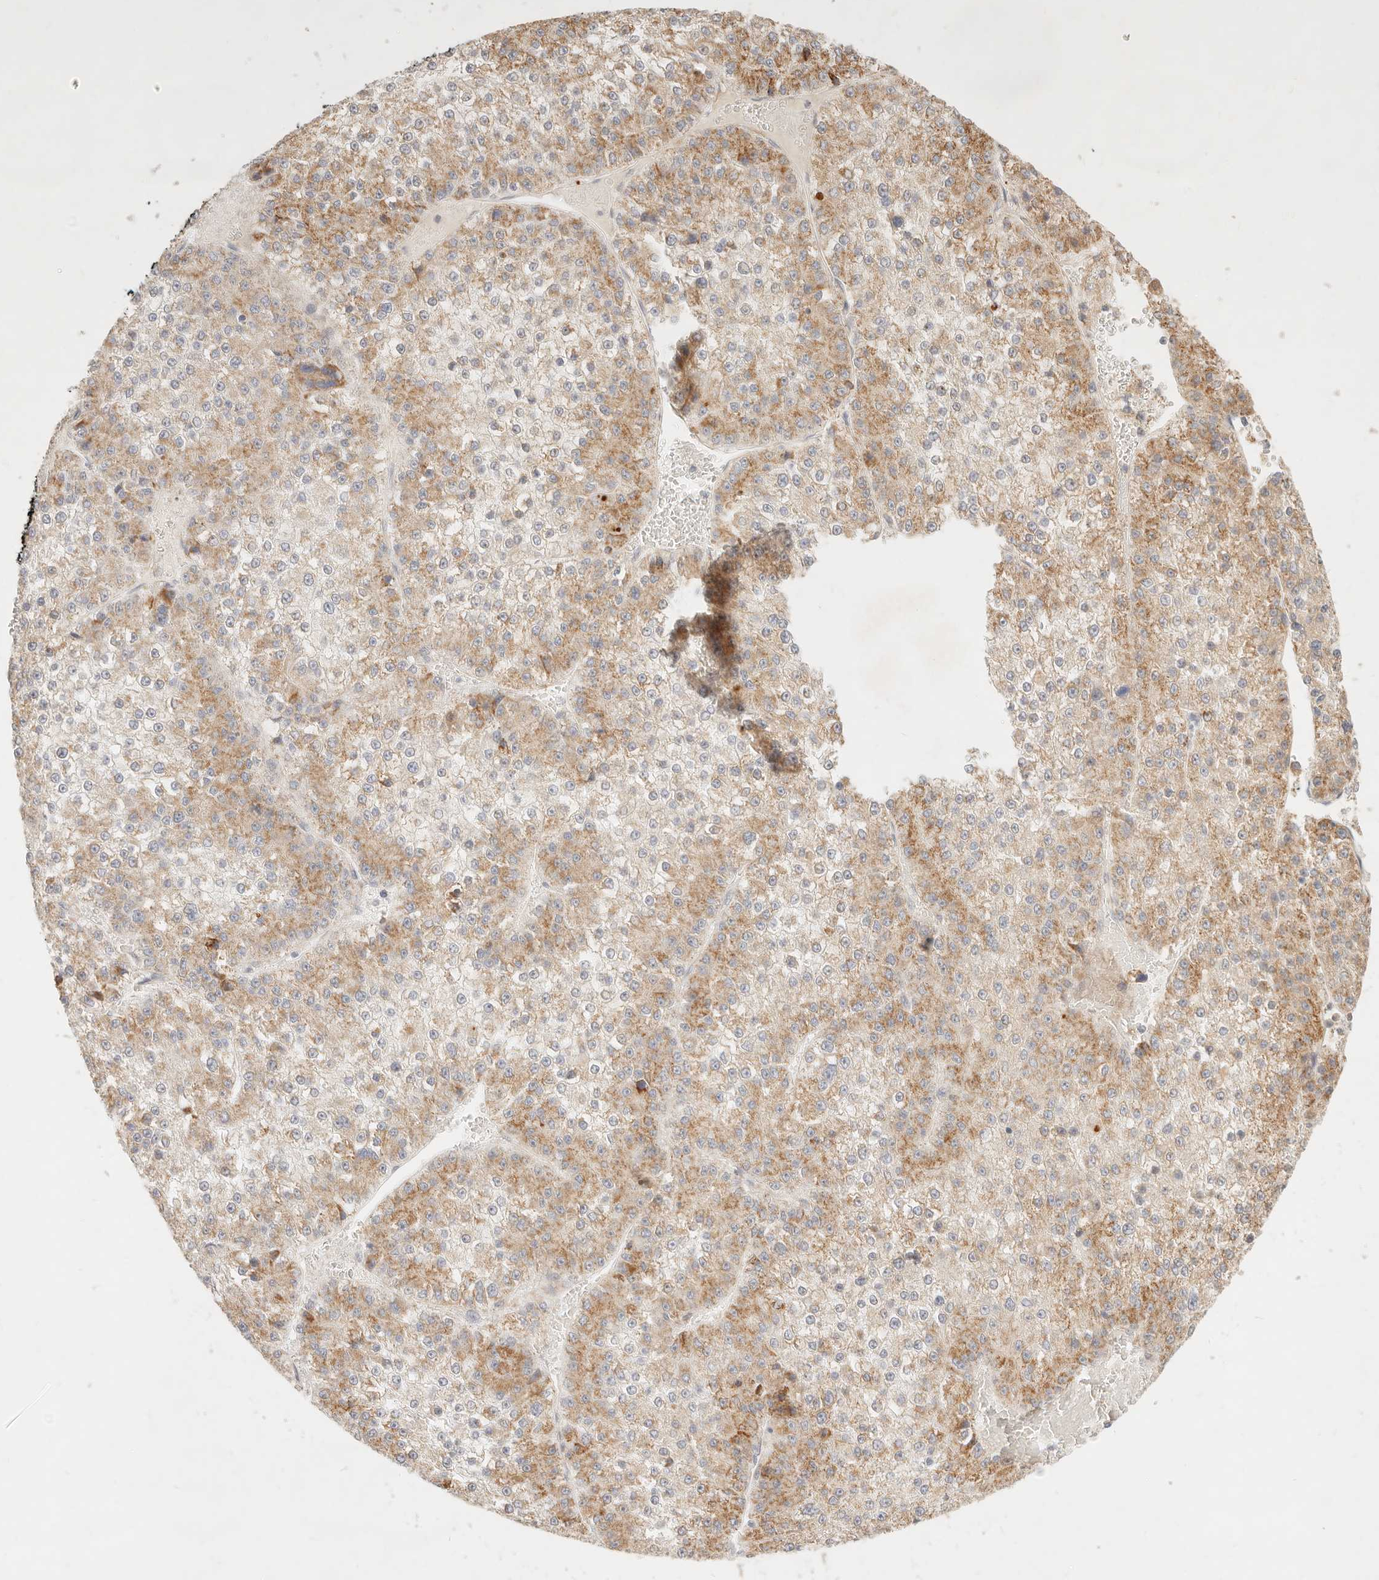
{"staining": {"intensity": "moderate", "quantity": "25%-75%", "location": "cytoplasmic/membranous"}, "tissue": "liver cancer", "cell_type": "Tumor cells", "image_type": "cancer", "snomed": [{"axis": "morphology", "description": "Carcinoma, Hepatocellular, NOS"}, {"axis": "topography", "description": "Liver"}], "caption": "Moderate cytoplasmic/membranous protein staining is seen in approximately 25%-75% of tumor cells in liver cancer.", "gene": "RUBCNL", "patient": {"sex": "female", "age": 73}}